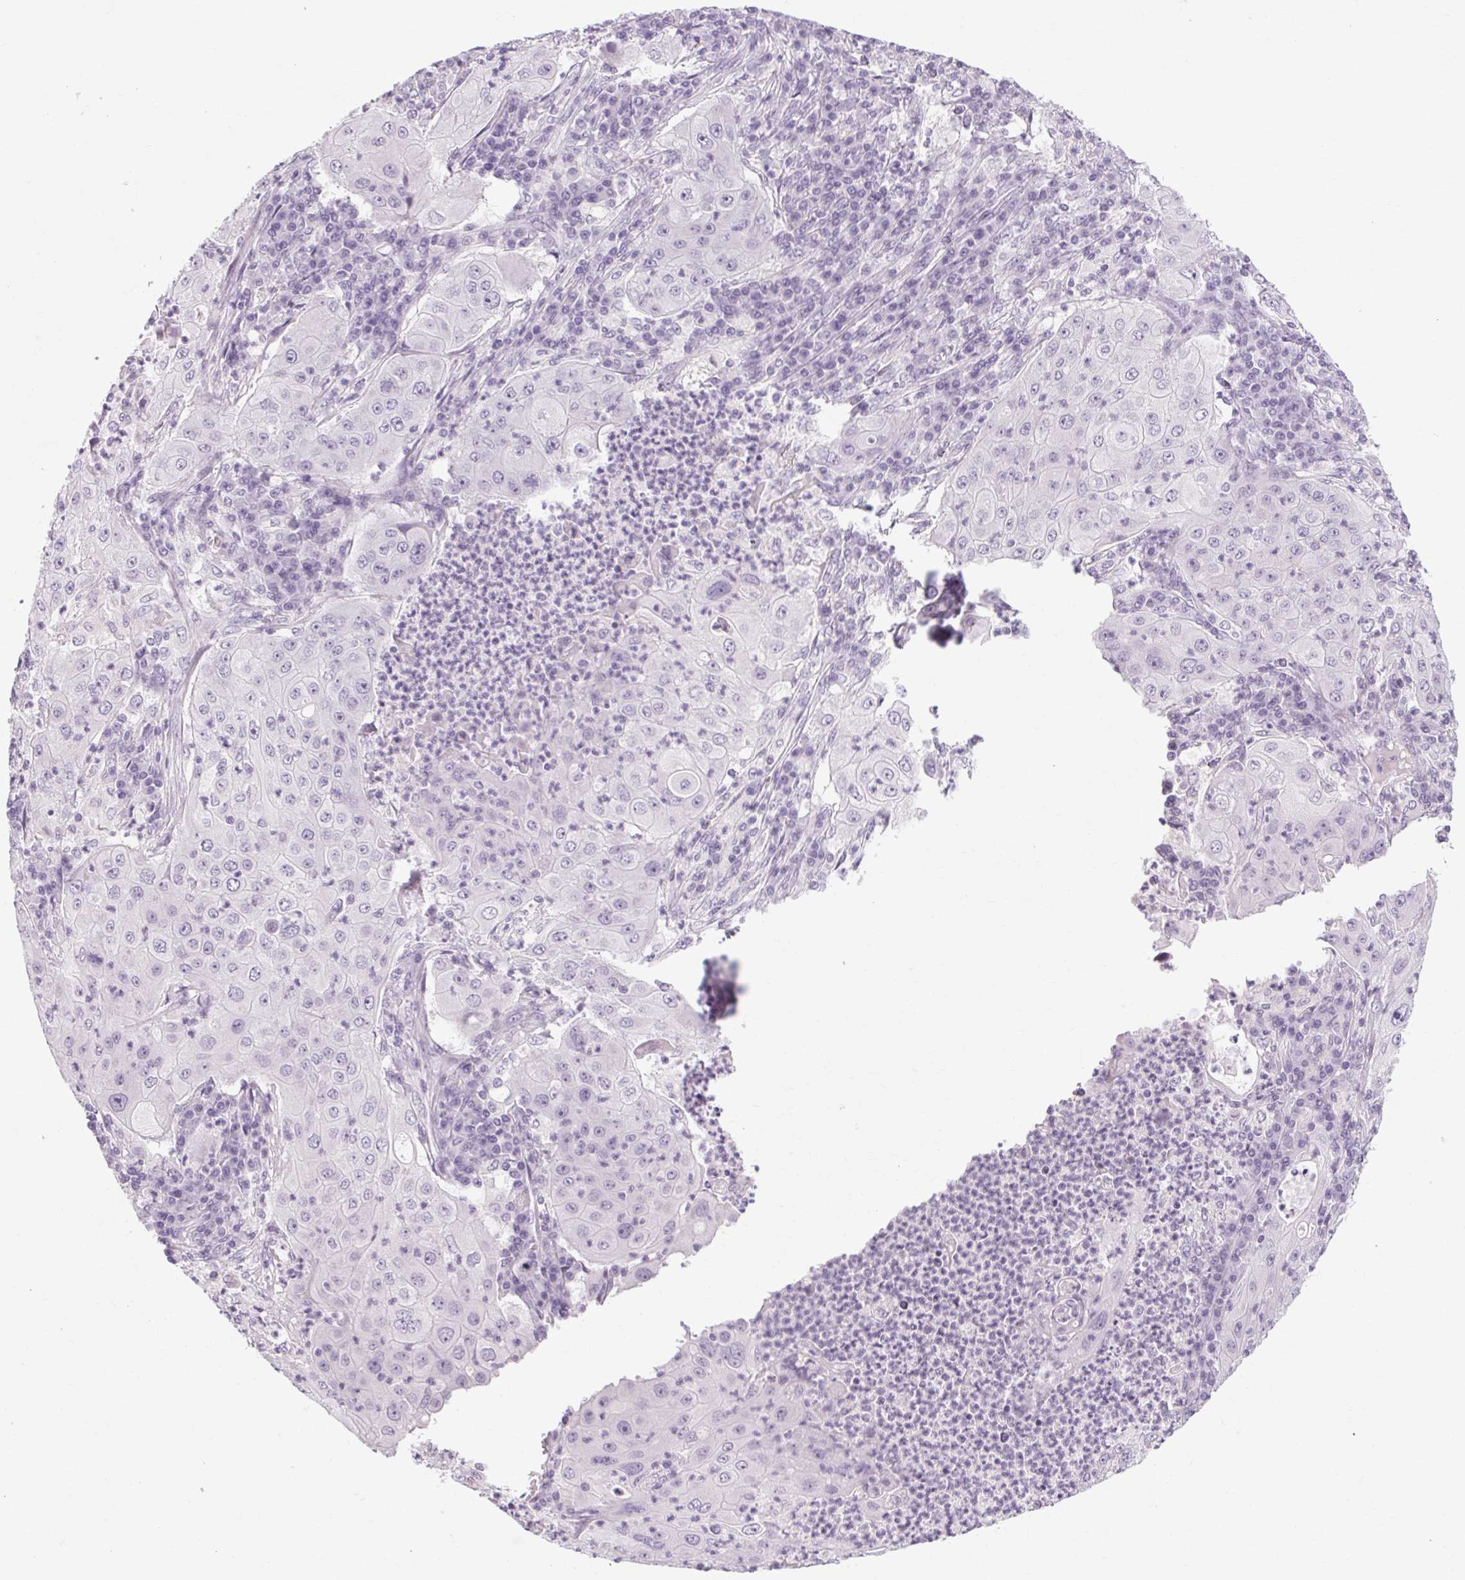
{"staining": {"intensity": "negative", "quantity": "none", "location": "none"}, "tissue": "lung cancer", "cell_type": "Tumor cells", "image_type": "cancer", "snomed": [{"axis": "morphology", "description": "Squamous cell carcinoma, NOS"}, {"axis": "topography", "description": "Lung"}], "caption": "High magnification brightfield microscopy of squamous cell carcinoma (lung) stained with DAB (brown) and counterstained with hematoxylin (blue): tumor cells show no significant positivity.", "gene": "POMC", "patient": {"sex": "female", "age": 59}}